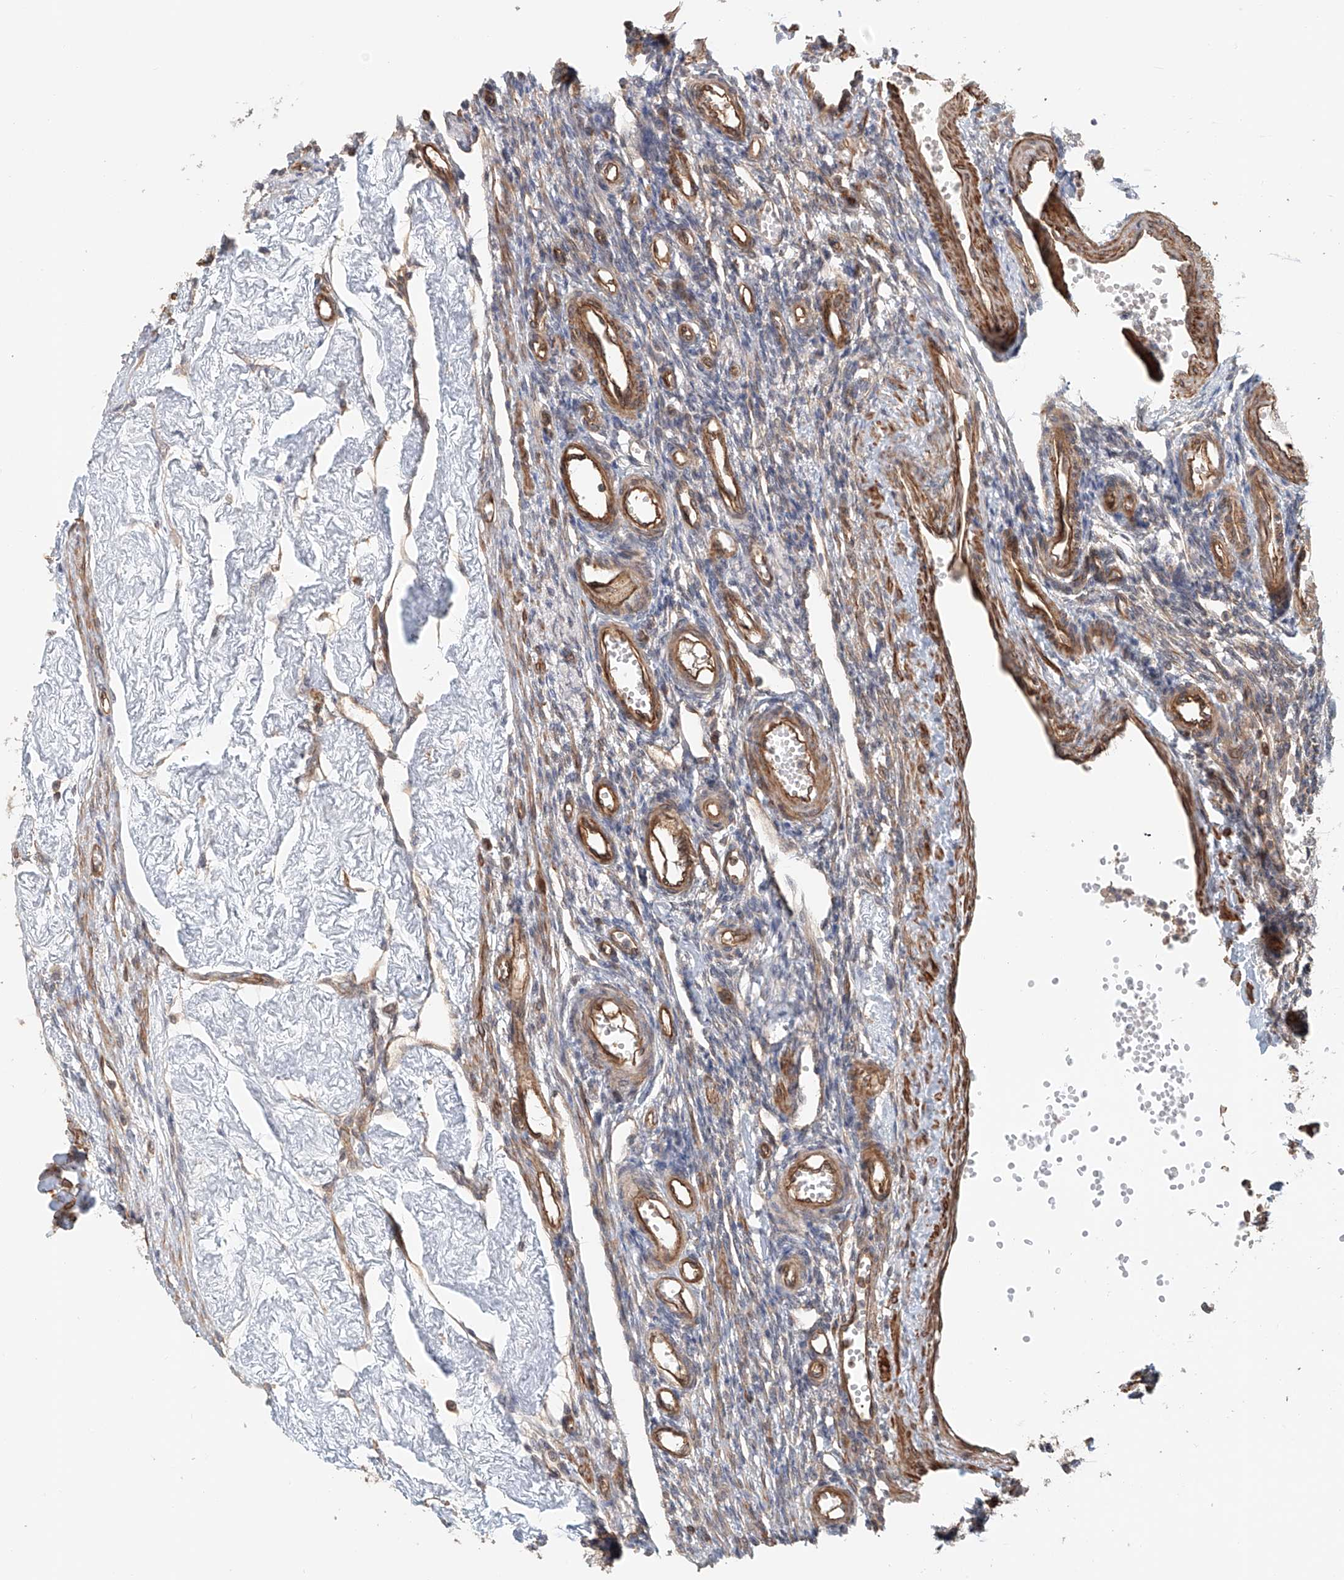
{"staining": {"intensity": "weak", "quantity": ">75%", "location": "cytoplasmic/membranous"}, "tissue": "ovary", "cell_type": "Follicle cells", "image_type": "normal", "snomed": [{"axis": "morphology", "description": "Normal tissue, NOS"}, {"axis": "morphology", "description": "Cyst, NOS"}, {"axis": "topography", "description": "Ovary"}], "caption": "Immunohistochemistry (IHC) (DAB) staining of unremarkable human ovary reveals weak cytoplasmic/membranous protein expression in approximately >75% of follicle cells. (IHC, brightfield microscopy, high magnification).", "gene": "FRYL", "patient": {"sex": "female", "age": 33}}